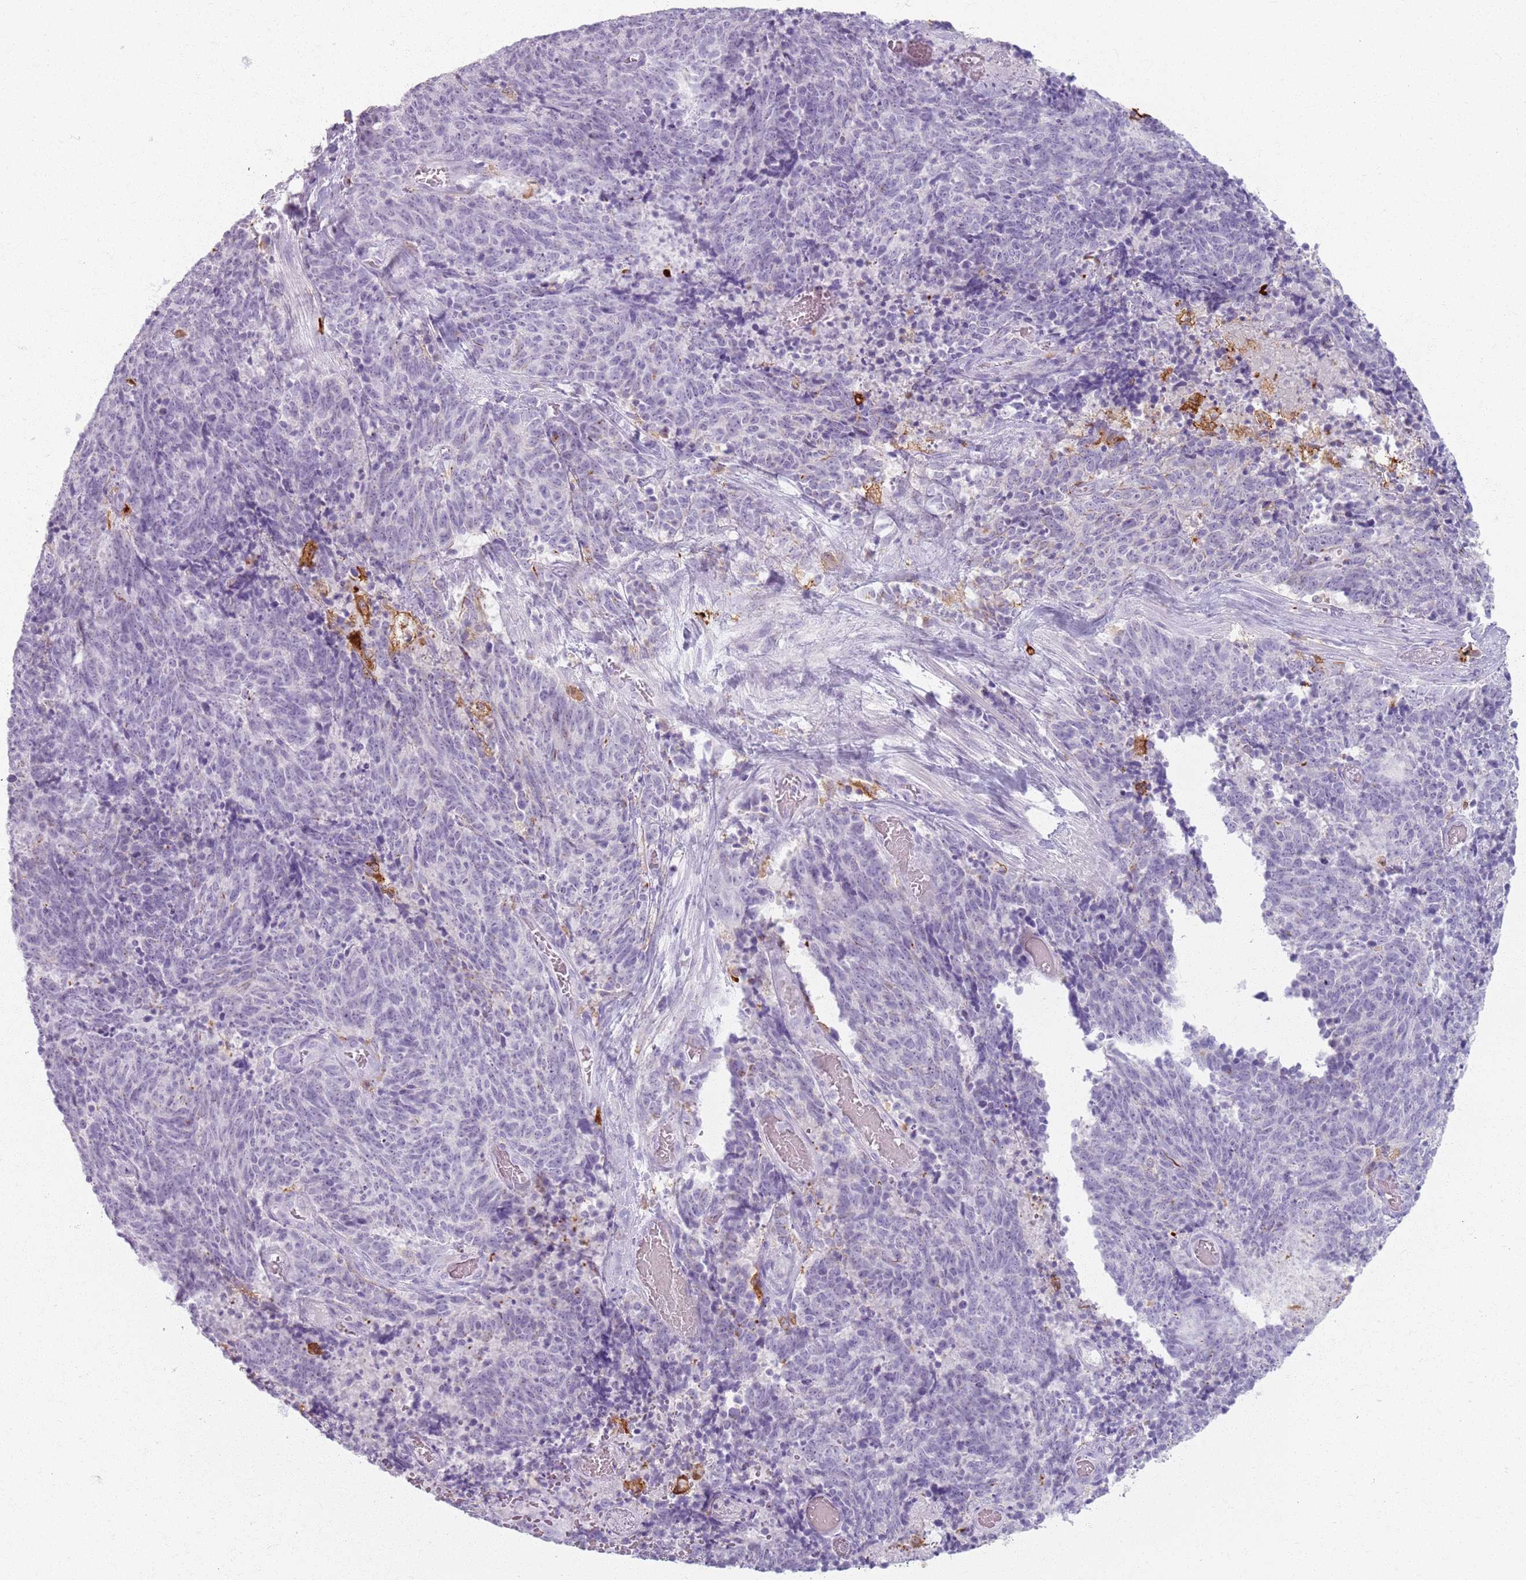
{"staining": {"intensity": "negative", "quantity": "none", "location": "none"}, "tissue": "cervical cancer", "cell_type": "Tumor cells", "image_type": "cancer", "snomed": [{"axis": "morphology", "description": "Squamous cell carcinoma, NOS"}, {"axis": "topography", "description": "Cervix"}], "caption": "Immunohistochemistry histopathology image of neoplastic tissue: squamous cell carcinoma (cervical) stained with DAB (3,3'-diaminobenzidine) exhibits no significant protein positivity in tumor cells.", "gene": "GDPGP1", "patient": {"sex": "female", "age": 29}}